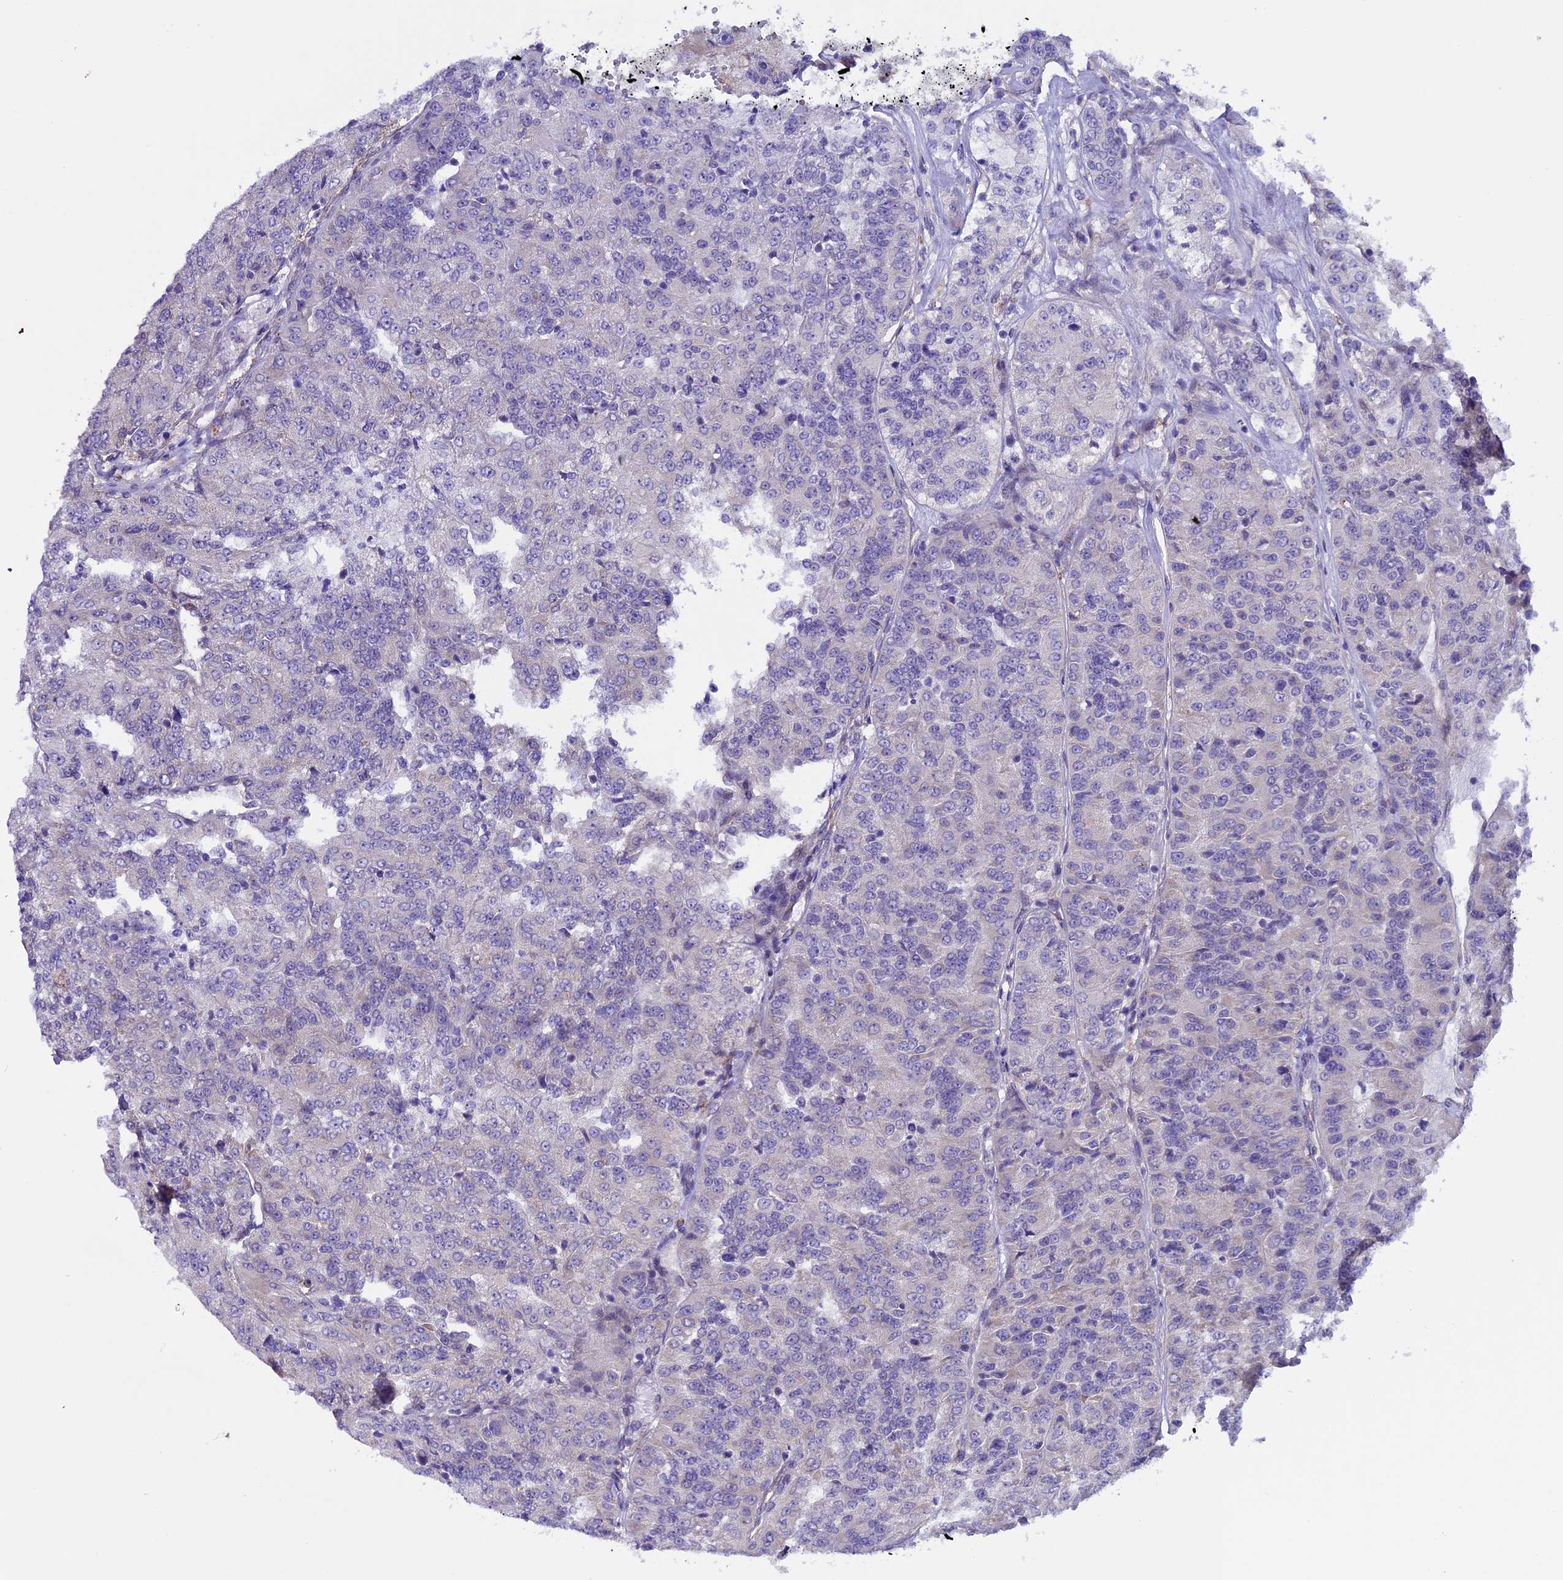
{"staining": {"intensity": "negative", "quantity": "none", "location": "none"}, "tissue": "renal cancer", "cell_type": "Tumor cells", "image_type": "cancer", "snomed": [{"axis": "morphology", "description": "Adenocarcinoma, NOS"}, {"axis": "topography", "description": "Kidney"}], "caption": "Human renal cancer (adenocarcinoma) stained for a protein using IHC demonstrates no positivity in tumor cells.", "gene": "TMEM171", "patient": {"sex": "female", "age": 63}}